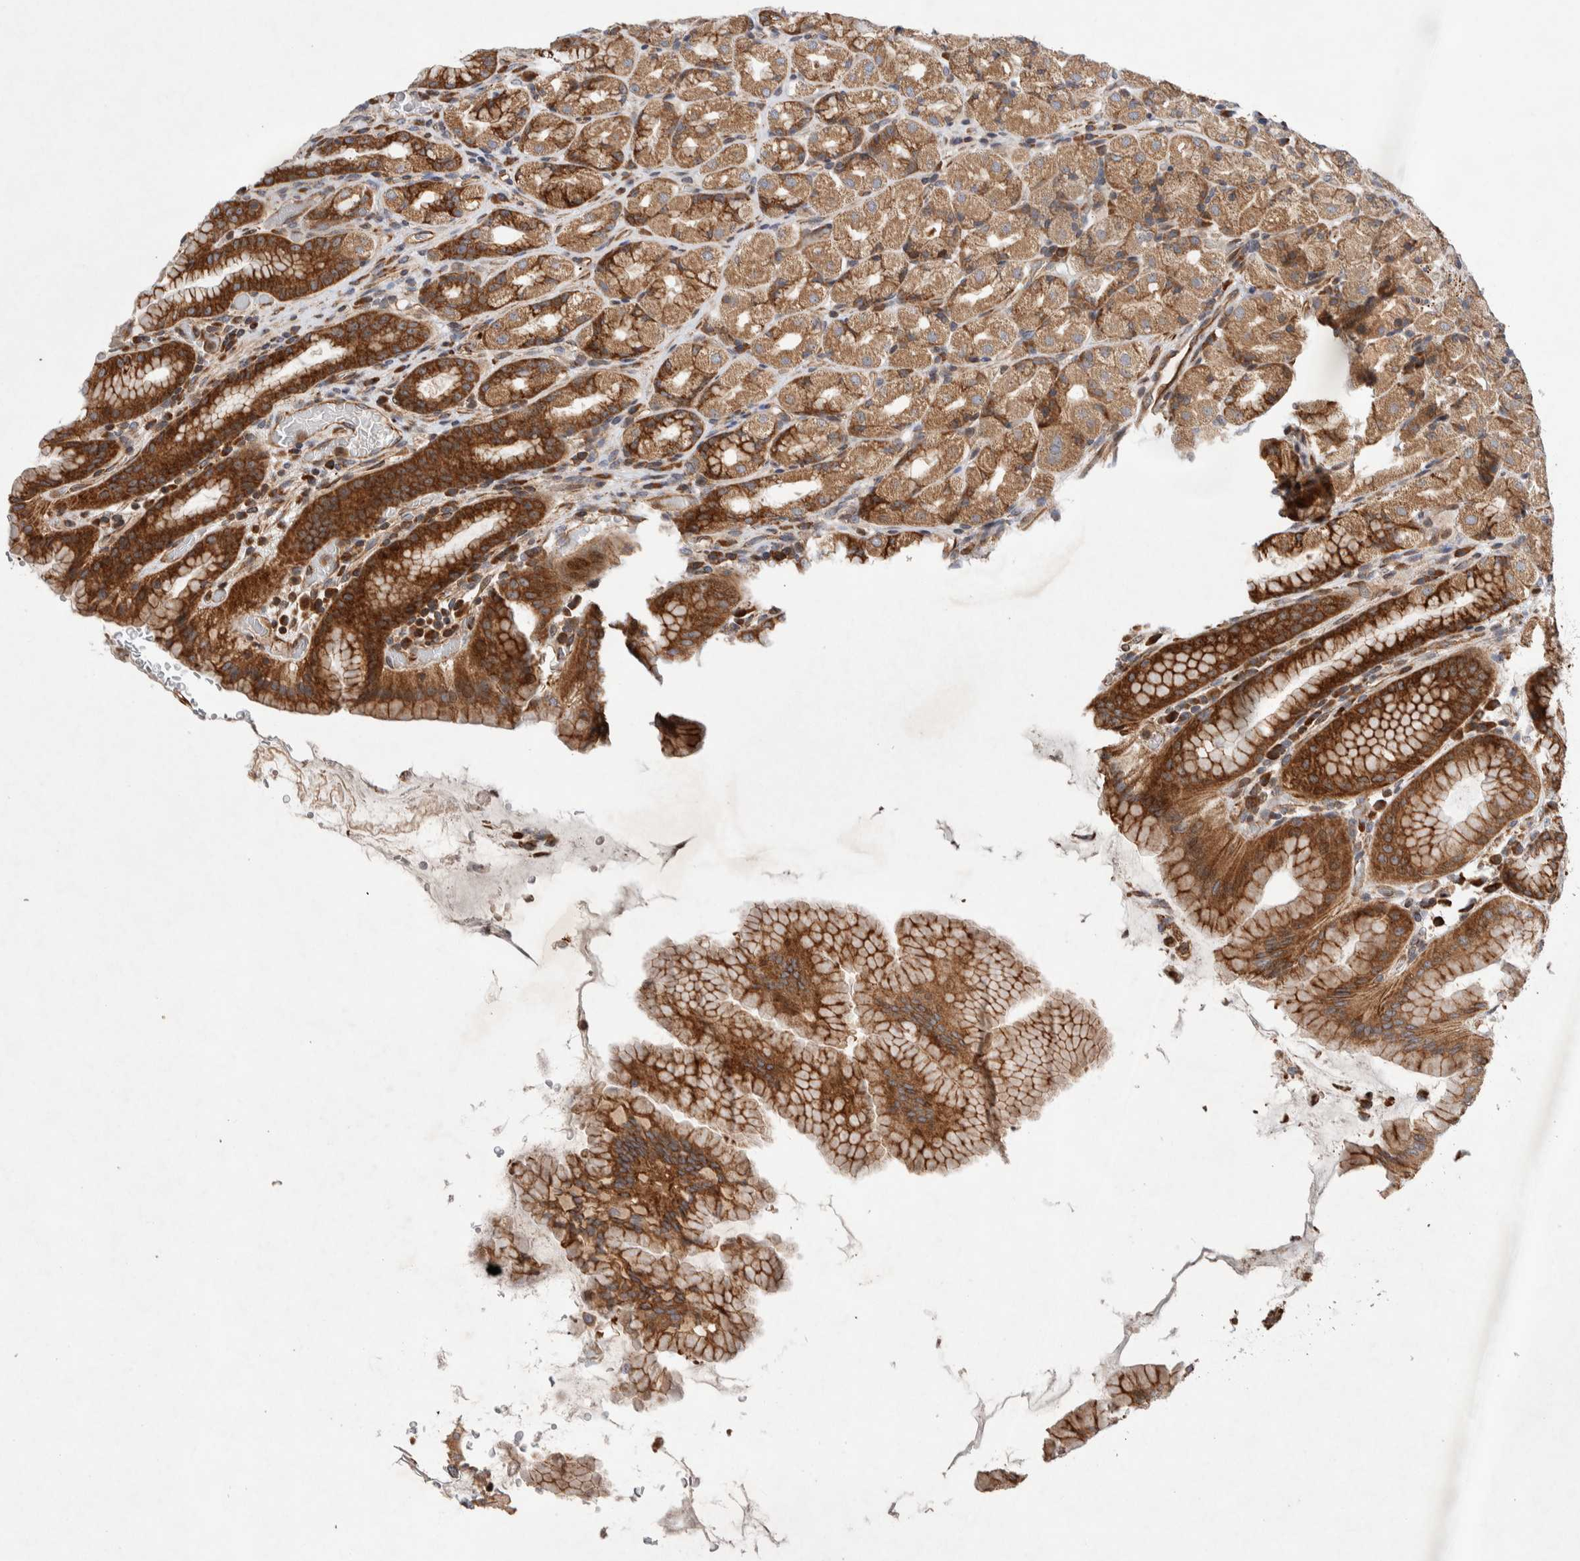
{"staining": {"intensity": "strong", "quantity": "25%-75%", "location": "cytoplasmic/membranous"}, "tissue": "stomach", "cell_type": "Glandular cells", "image_type": "normal", "snomed": [{"axis": "morphology", "description": "Normal tissue, NOS"}, {"axis": "topography", "description": "Stomach, upper"}], "caption": "Brown immunohistochemical staining in unremarkable stomach shows strong cytoplasmic/membranous positivity in approximately 25%-75% of glandular cells.", "gene": "LZTS1", "patient": {"sex": "male", "age": 68}}